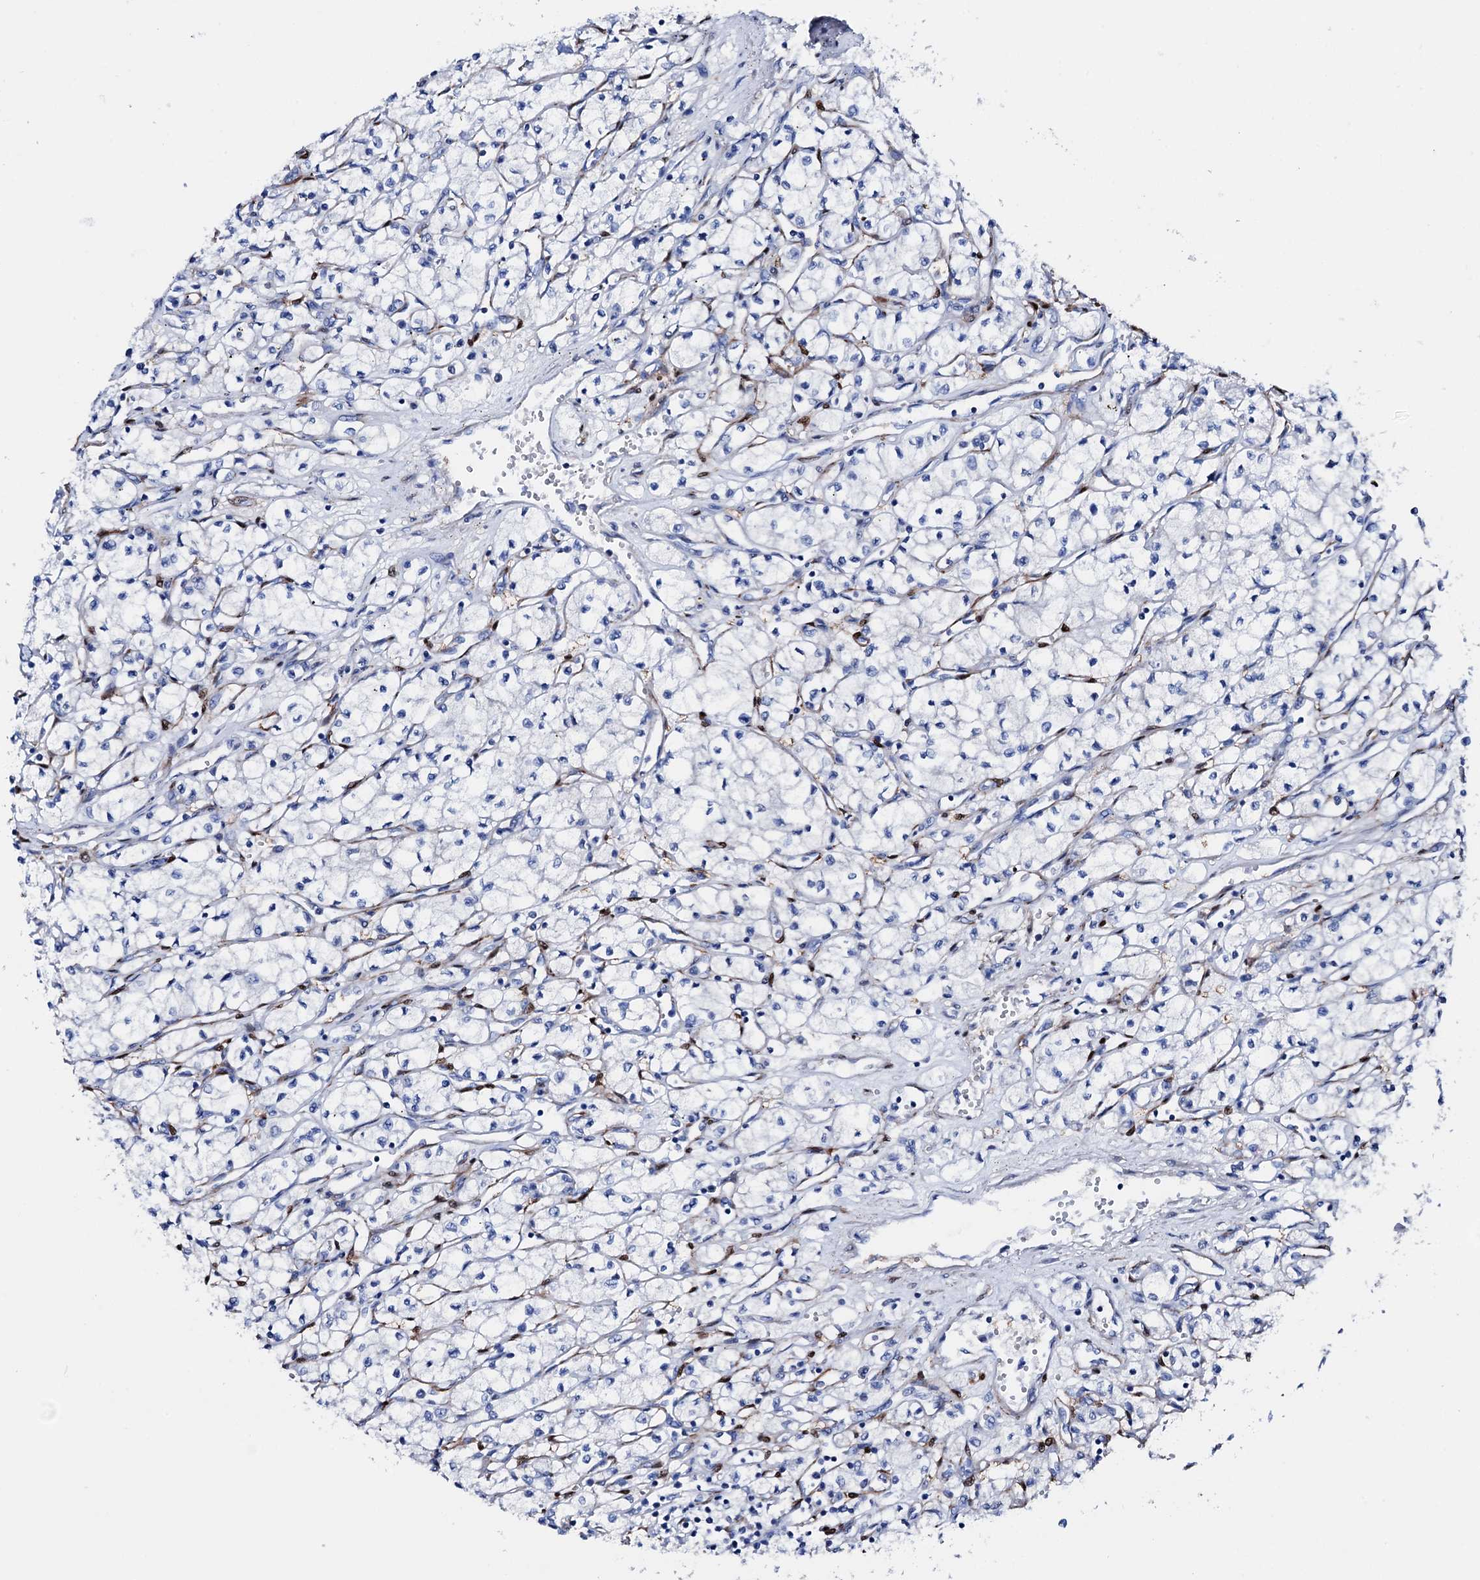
{"staining": {"intensity": "negative", "quantity": "none", "location": "none"}, "tissue": "renal cancer", "cell_type": "Tumor cells", "image_type": "cancer", "snomed": [{"axis": "morphology", "description": "Adenocarcinoma, NOS"}, {"axis": "topography", "description": "Kidney"}], "caption": "A photomicrograph of human renal cancer is negative for staining in tumor cells.", "gene": "NRIP2", "patient": {"sex": "male", "age": 59}}